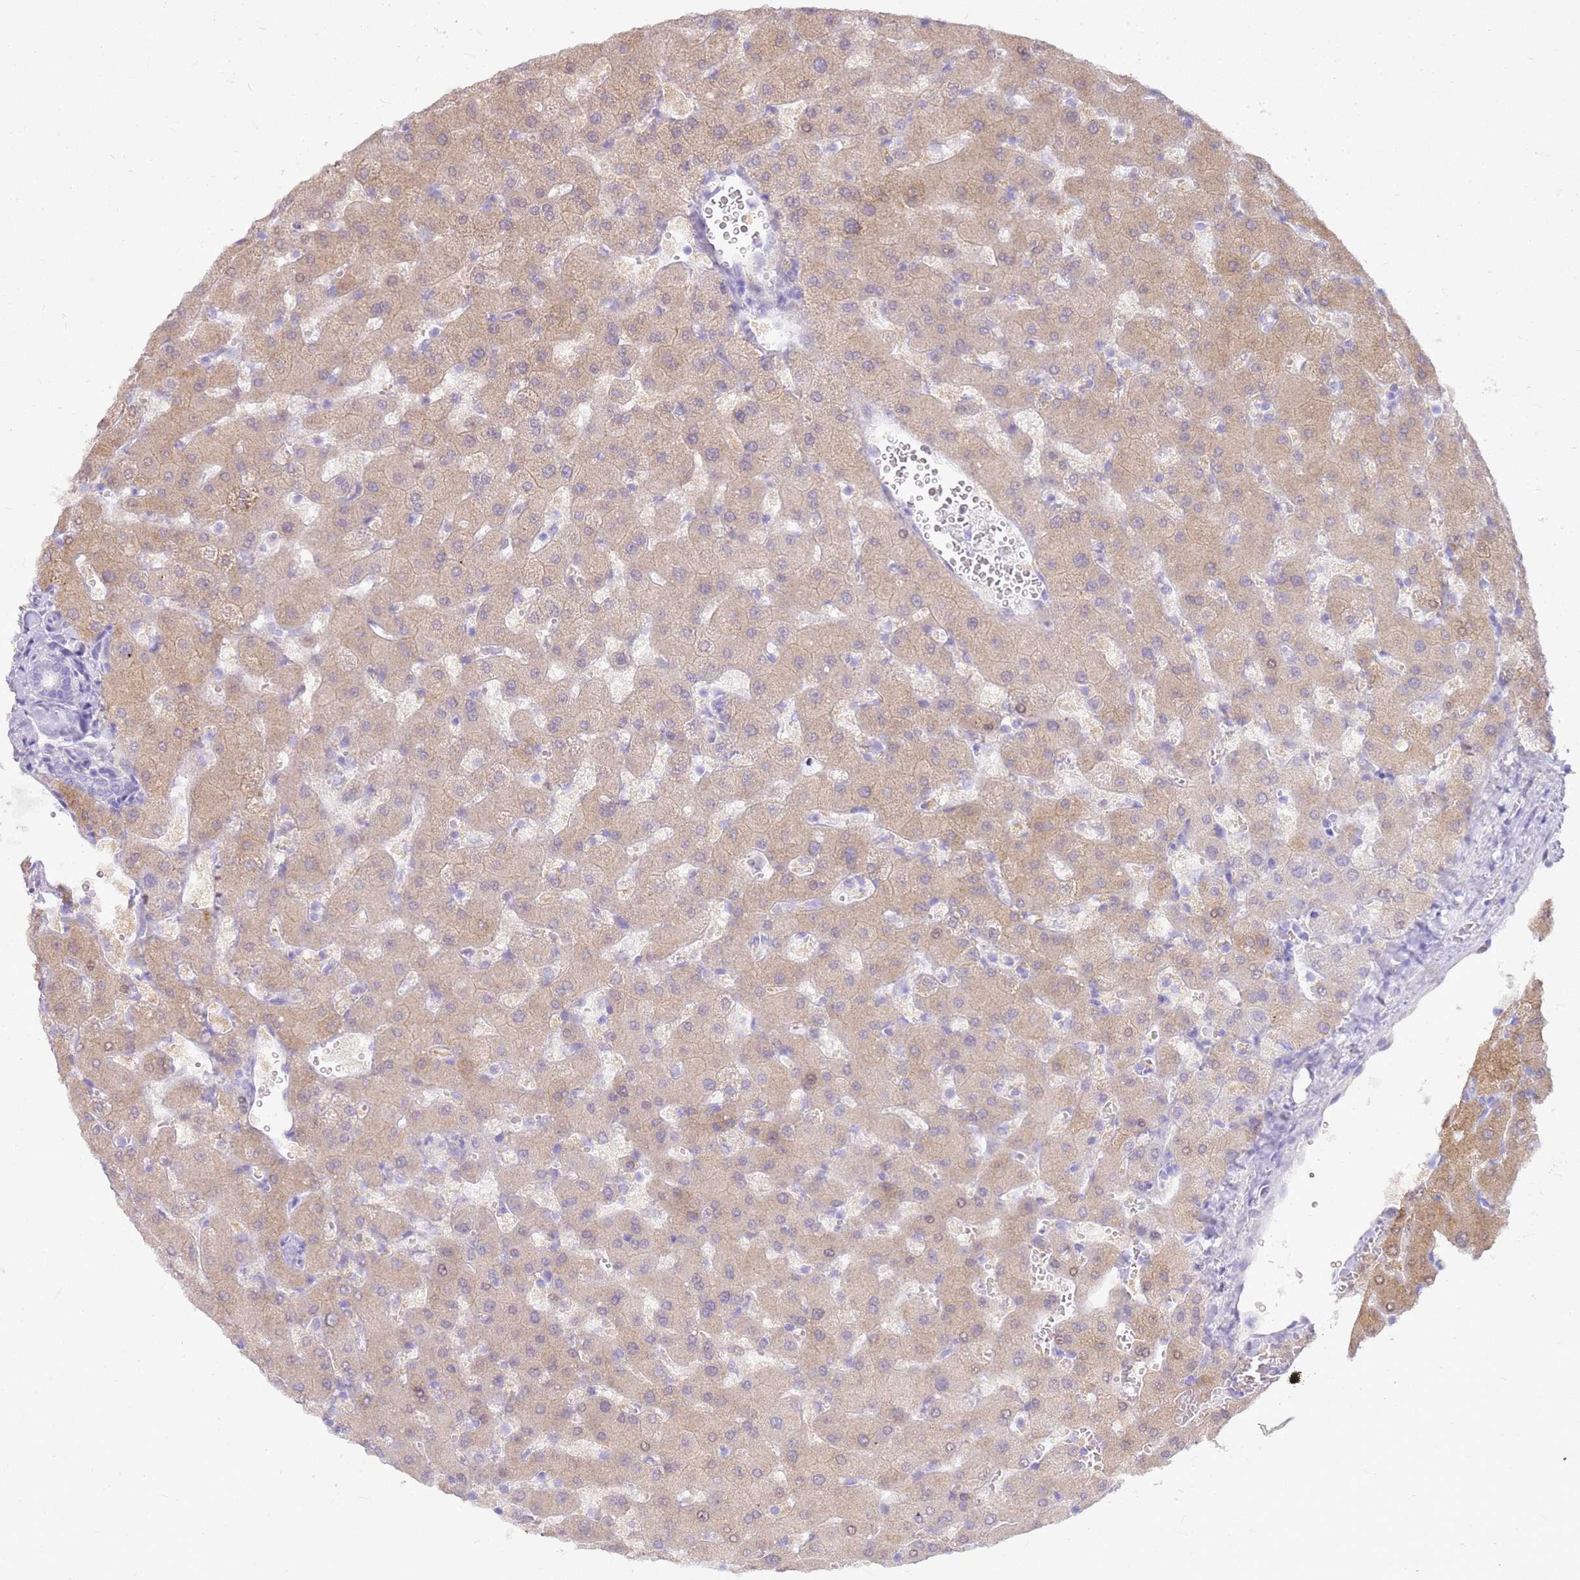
{"staining": {"intensity": "negative", "quantity": "none", "location": "none"}, "tissue": "liver", "cell_type": "Cholangiocytes", "image_type": "normal", "snomed": [{"axis": "morphology", "description": "Normal tissue, NOS"}, {"axis": "topography", "description": "Liver"}], "caption": "The photomicrograph demonstrates no significant positivity in cholangiocytes of liver. Brightfield microscopy of immunohistochemistry (IHC) stained with DAB (3,3'-diaminobenzidine) (brown) and hematoxylin (blue), captured at high magnification.", "gene": "SULT1E1", "patient": {"sex": "female", "age": 63}}